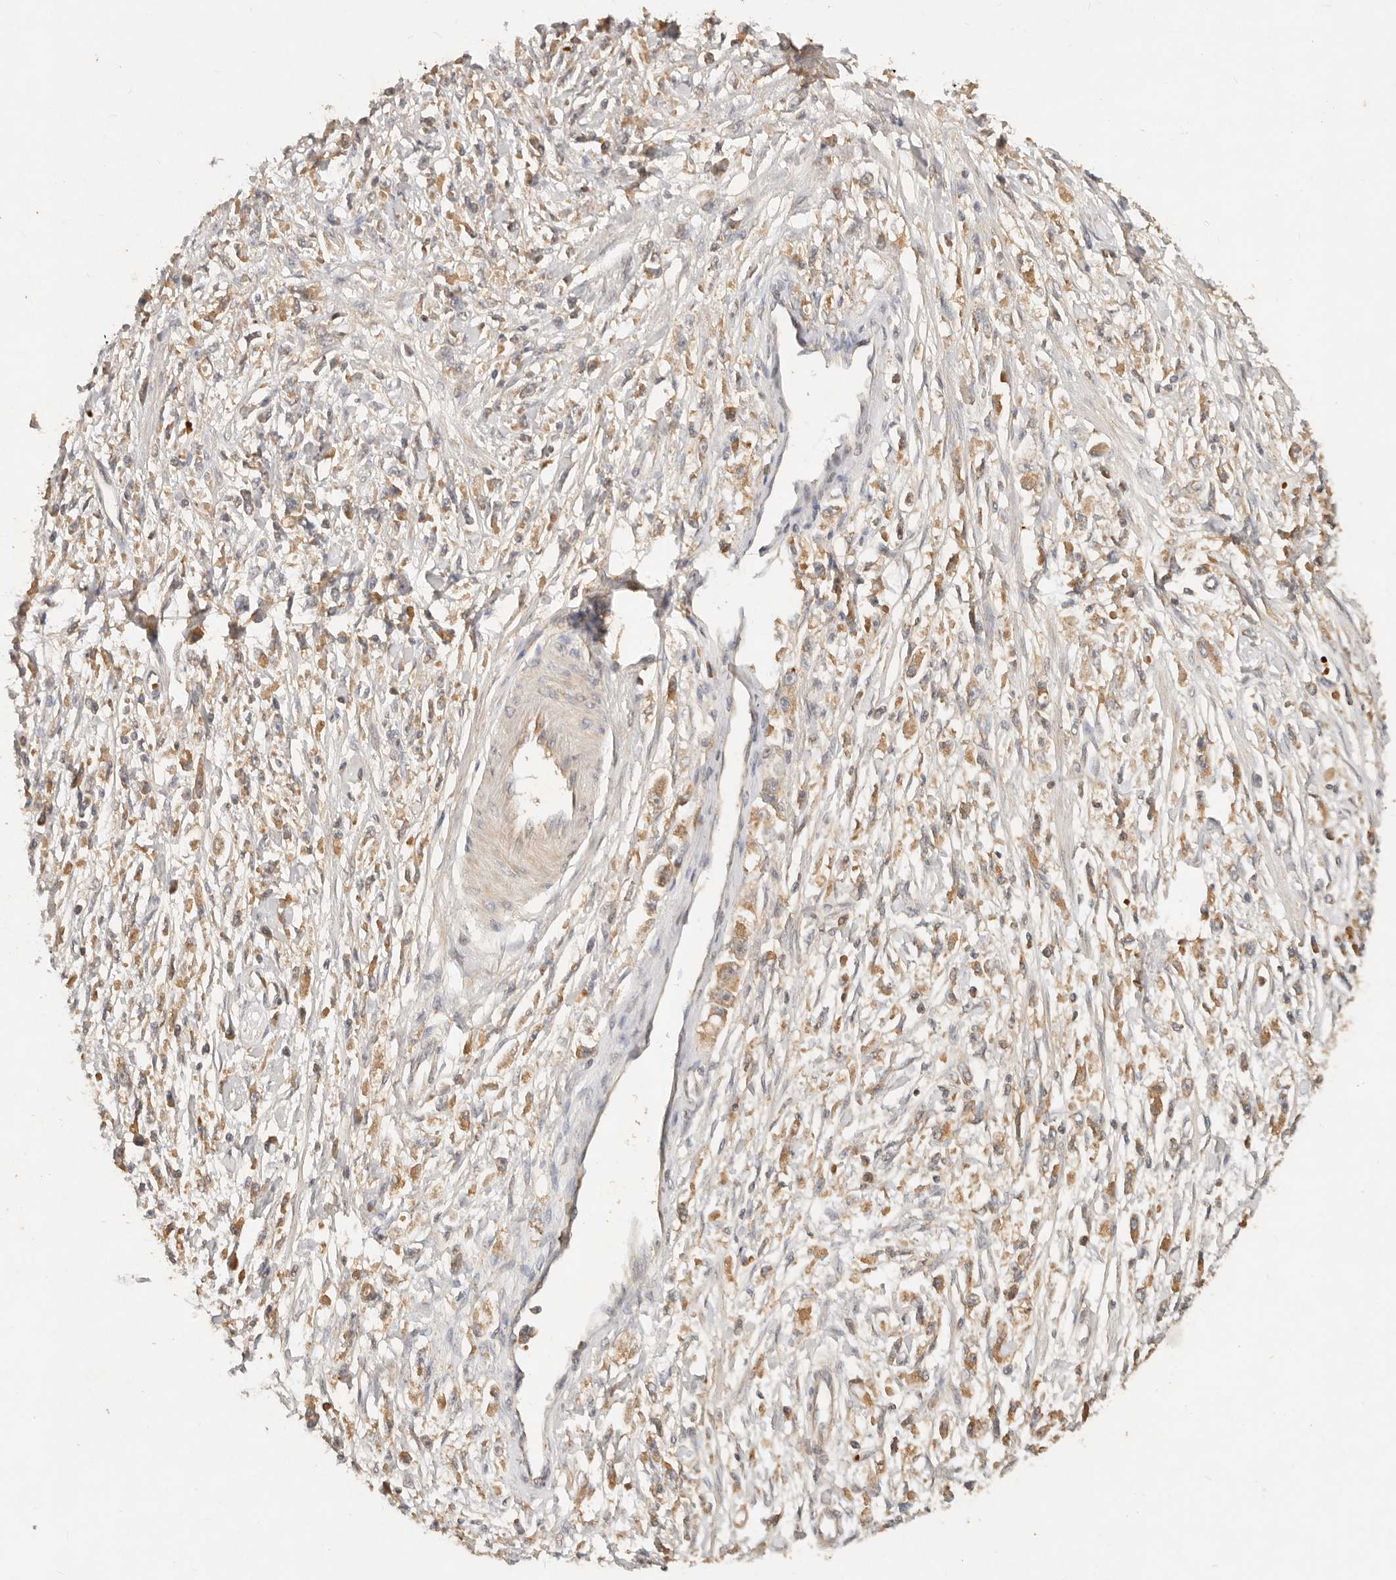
{"staining": {"intensity": "moderate", "quantity": ">75%", "location": "cytoplasmic/membranous"}, "tissue": "stomach cancer", "cell_type": "Tumor cells", "image_type": "cancer", "snomed": [{"axis": "morphology", "description": "Adenocarcinoma, NOS"}, {"axis": "topography", "description": "Stomach"}], "caption": "This photomicrograph demonstrates adenocarcinoma (stomach) stained with immunohistochemistry to label a protein in brown. The cytoplasmic/membranous of tumor cells show moderate positivity for the protein. Nuclei are counter-stained blue.", "gene": "FREM2", "patient": {"sex": "female", "age": 59}}